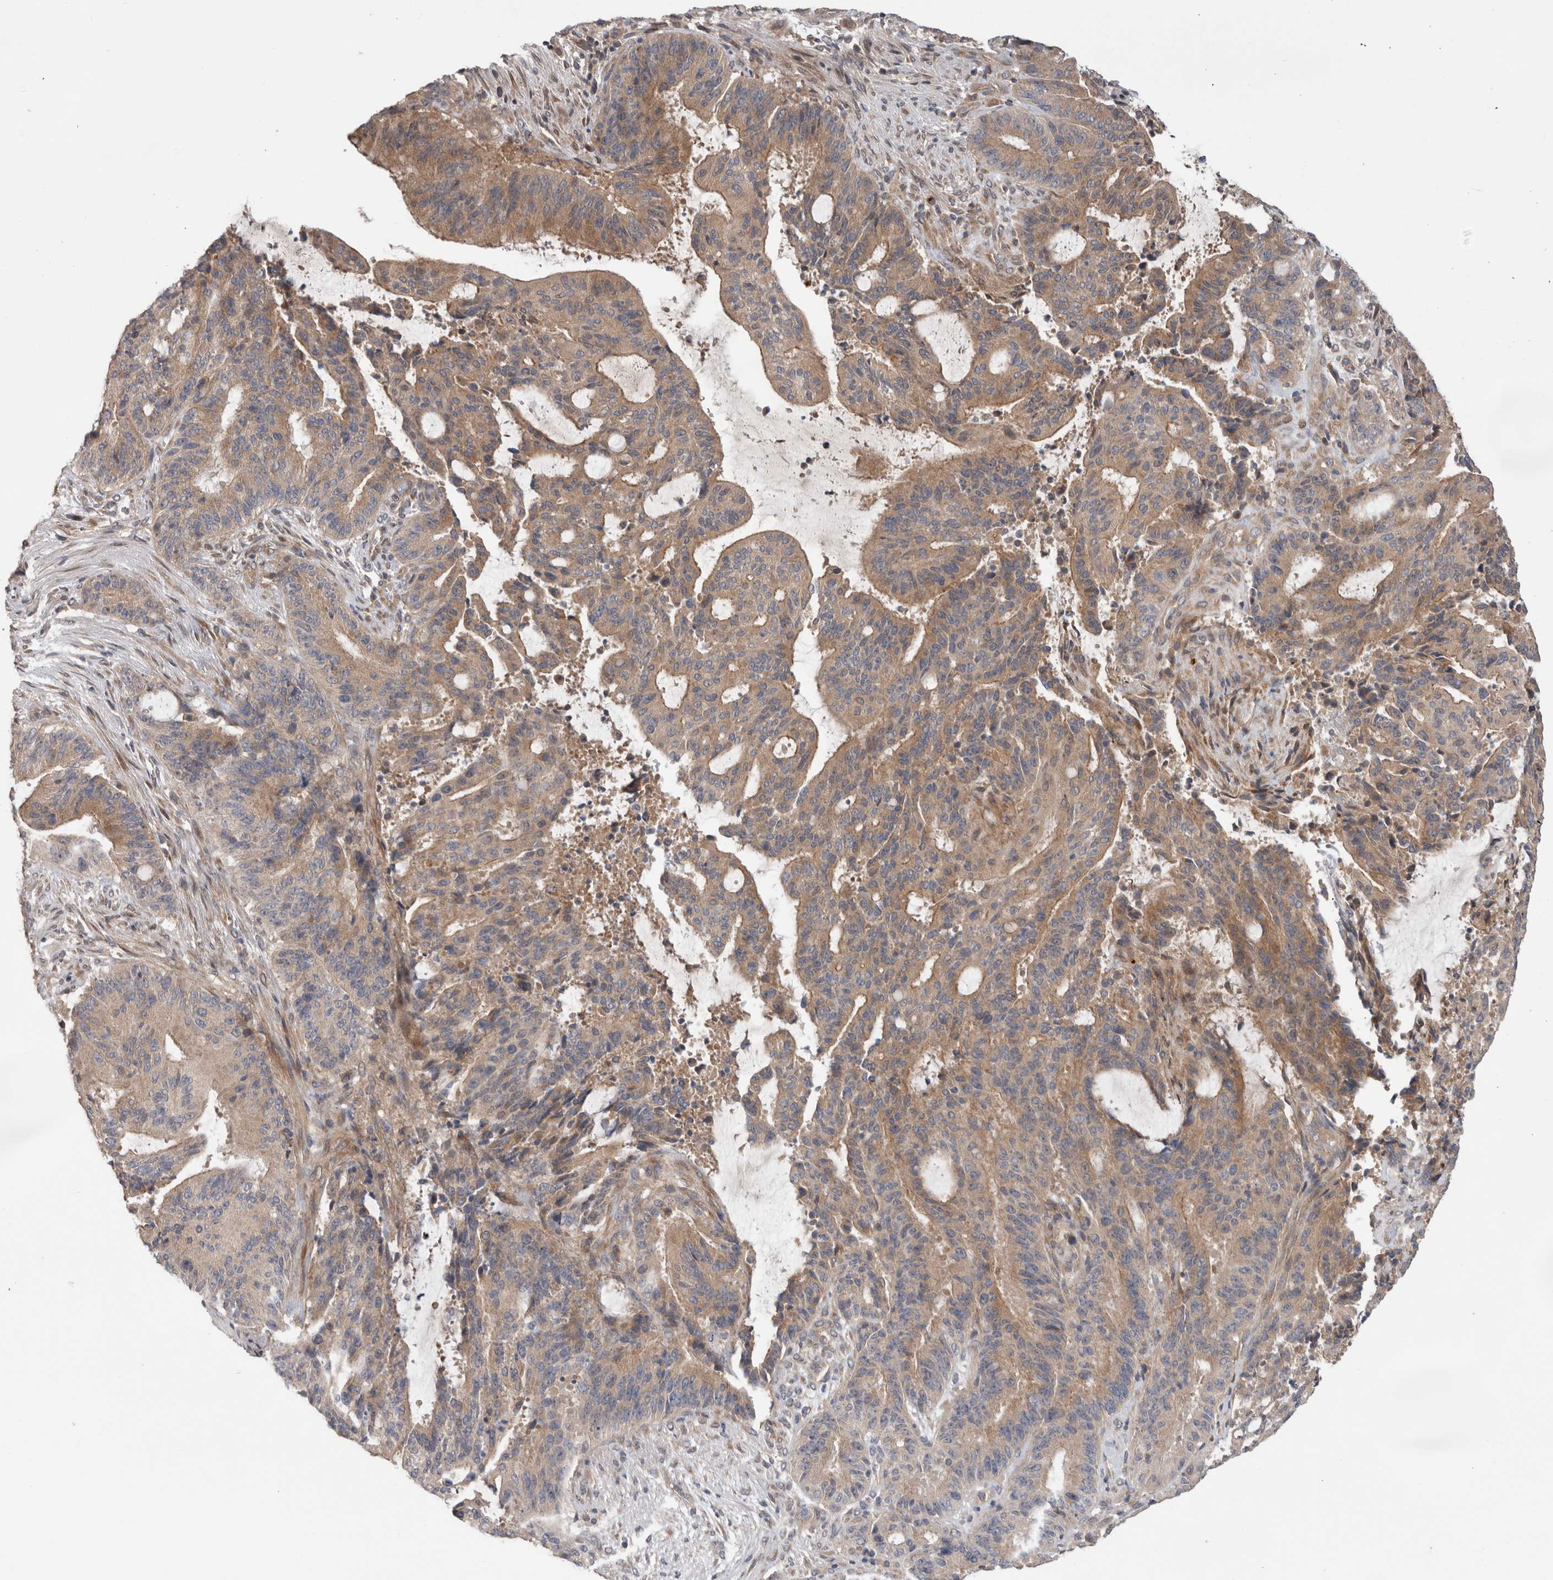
{"staining": {"intensity": "moderate", "quantity": ">75%", "location": "cytoplasmic/membranous"}, "tissue": "liver cancer", "cell_type": "Tumor cells", "image_type": "cancer", "snomed": [{"axis": "morphology", "description": "Normal tissue, NOS"}, {"axis": "morphology", "description": "Cholangiocarcinoma"}, {"axis": "topography", "description": "Liver"}, {"axis": "topography", "description": "Peripheral nerve tissue"}], "caption": "Immunohistochemical staining of cholangiocarcinoma (liver) shows medium levels of moderate cytoplasmic/membranous protein staining in approximately >75% of tumor cells. (Brightfield microscopy of DAB IHC at high magnification).", "gene": "TRIM5", "patient": {"sex": "female", "age": 73}}